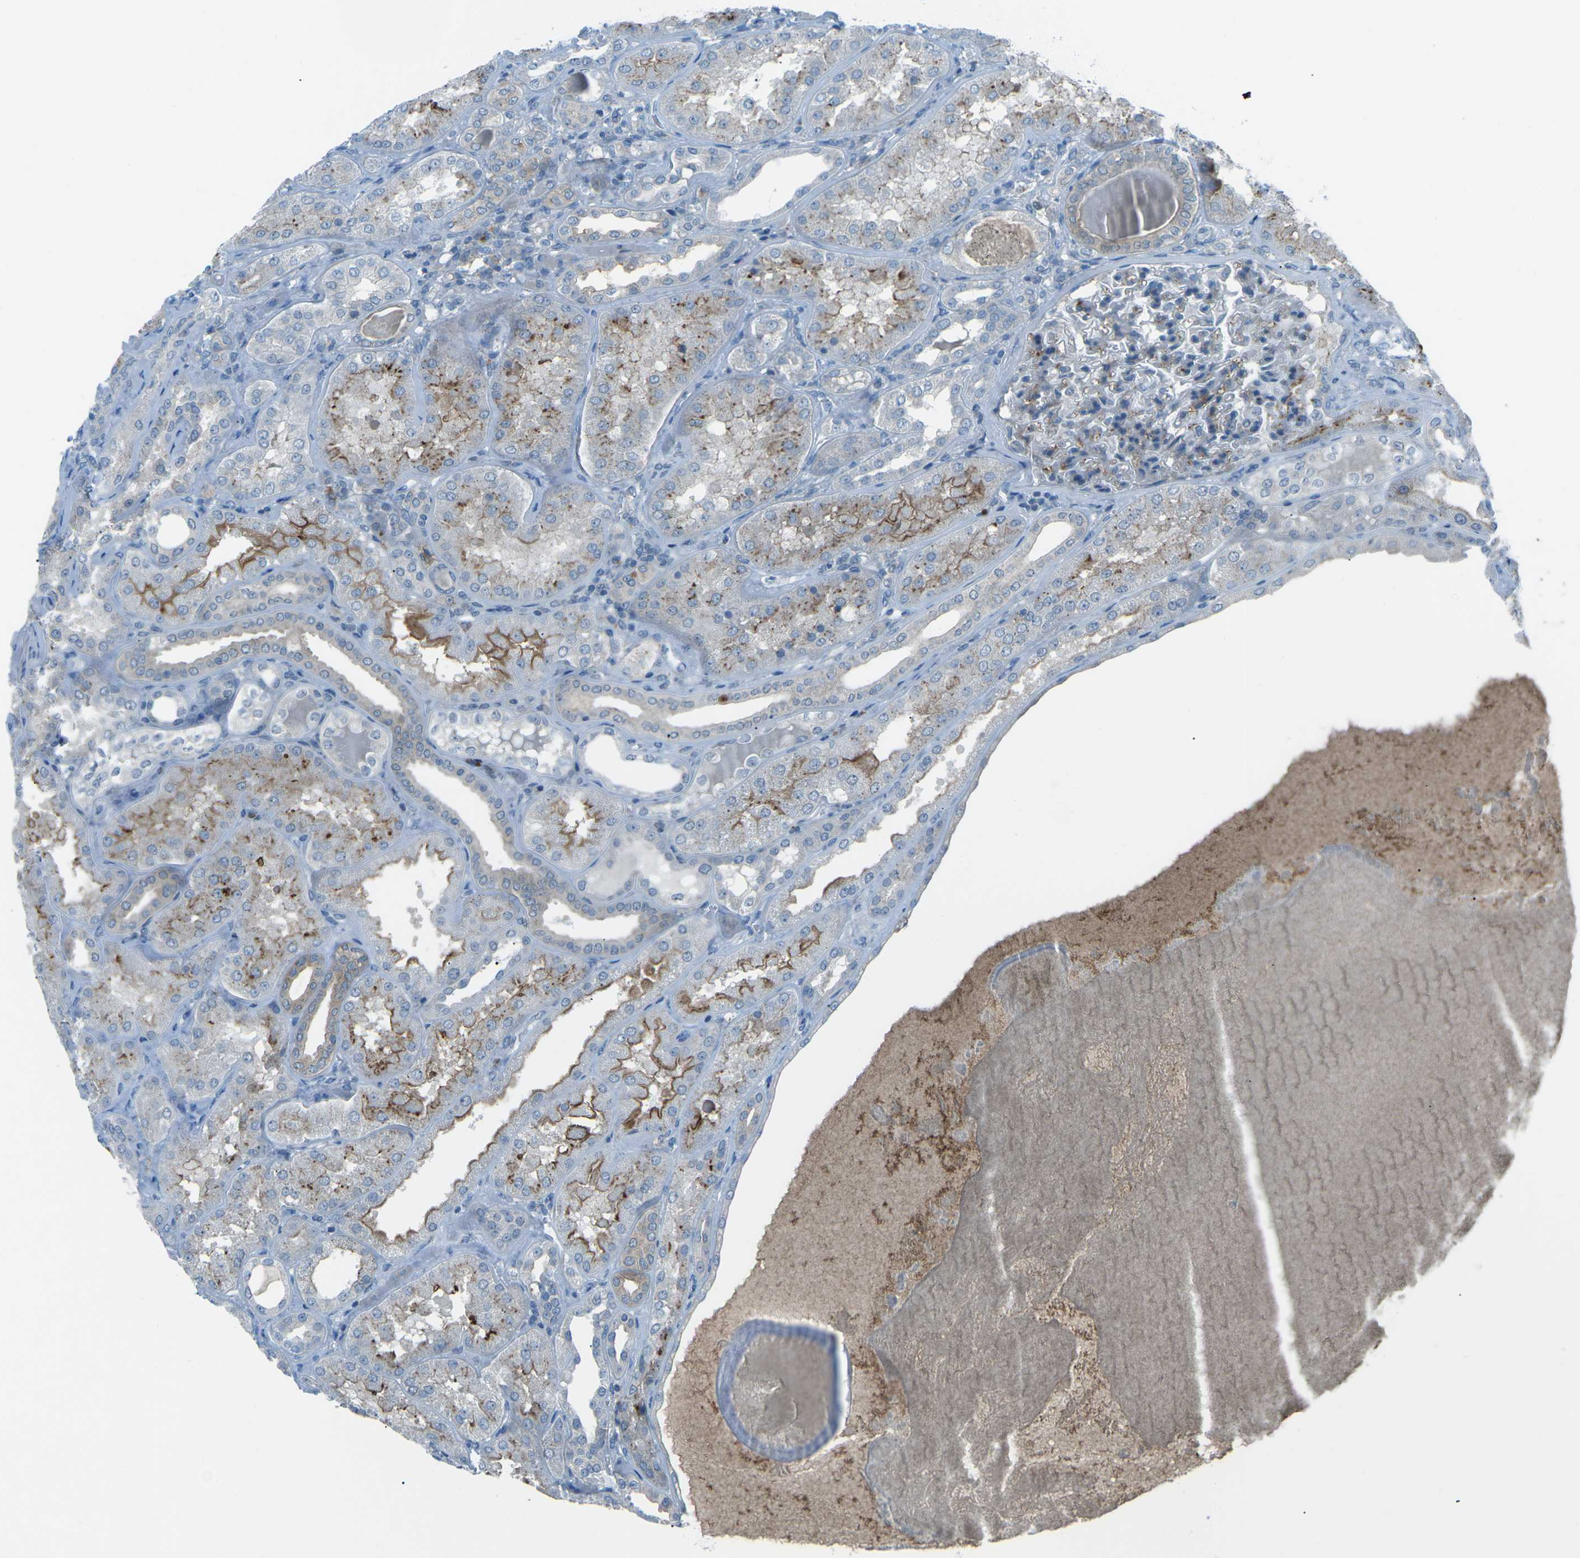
{"staining": {"intensity": "moderate", "quantity": "25%-75%", "location": "cytoplasmic/membranous"}, "tissue": "kidney", "cell_type": "Cells in glomeruli", "image_type": "normal", "snomed": [{"axis": "morphology", "description": "Normal tissue, NOS"}, {"axis": "topography", "description": "Kidney"}], "caption": "Protein staining of normal kidney demonstrates moderate cytoplasmic/membranous positivity in approximately 25%-75% of cells in glomeruli.", "gene": "PRKCA", "patient": {"sex": "female", "age": 56}}